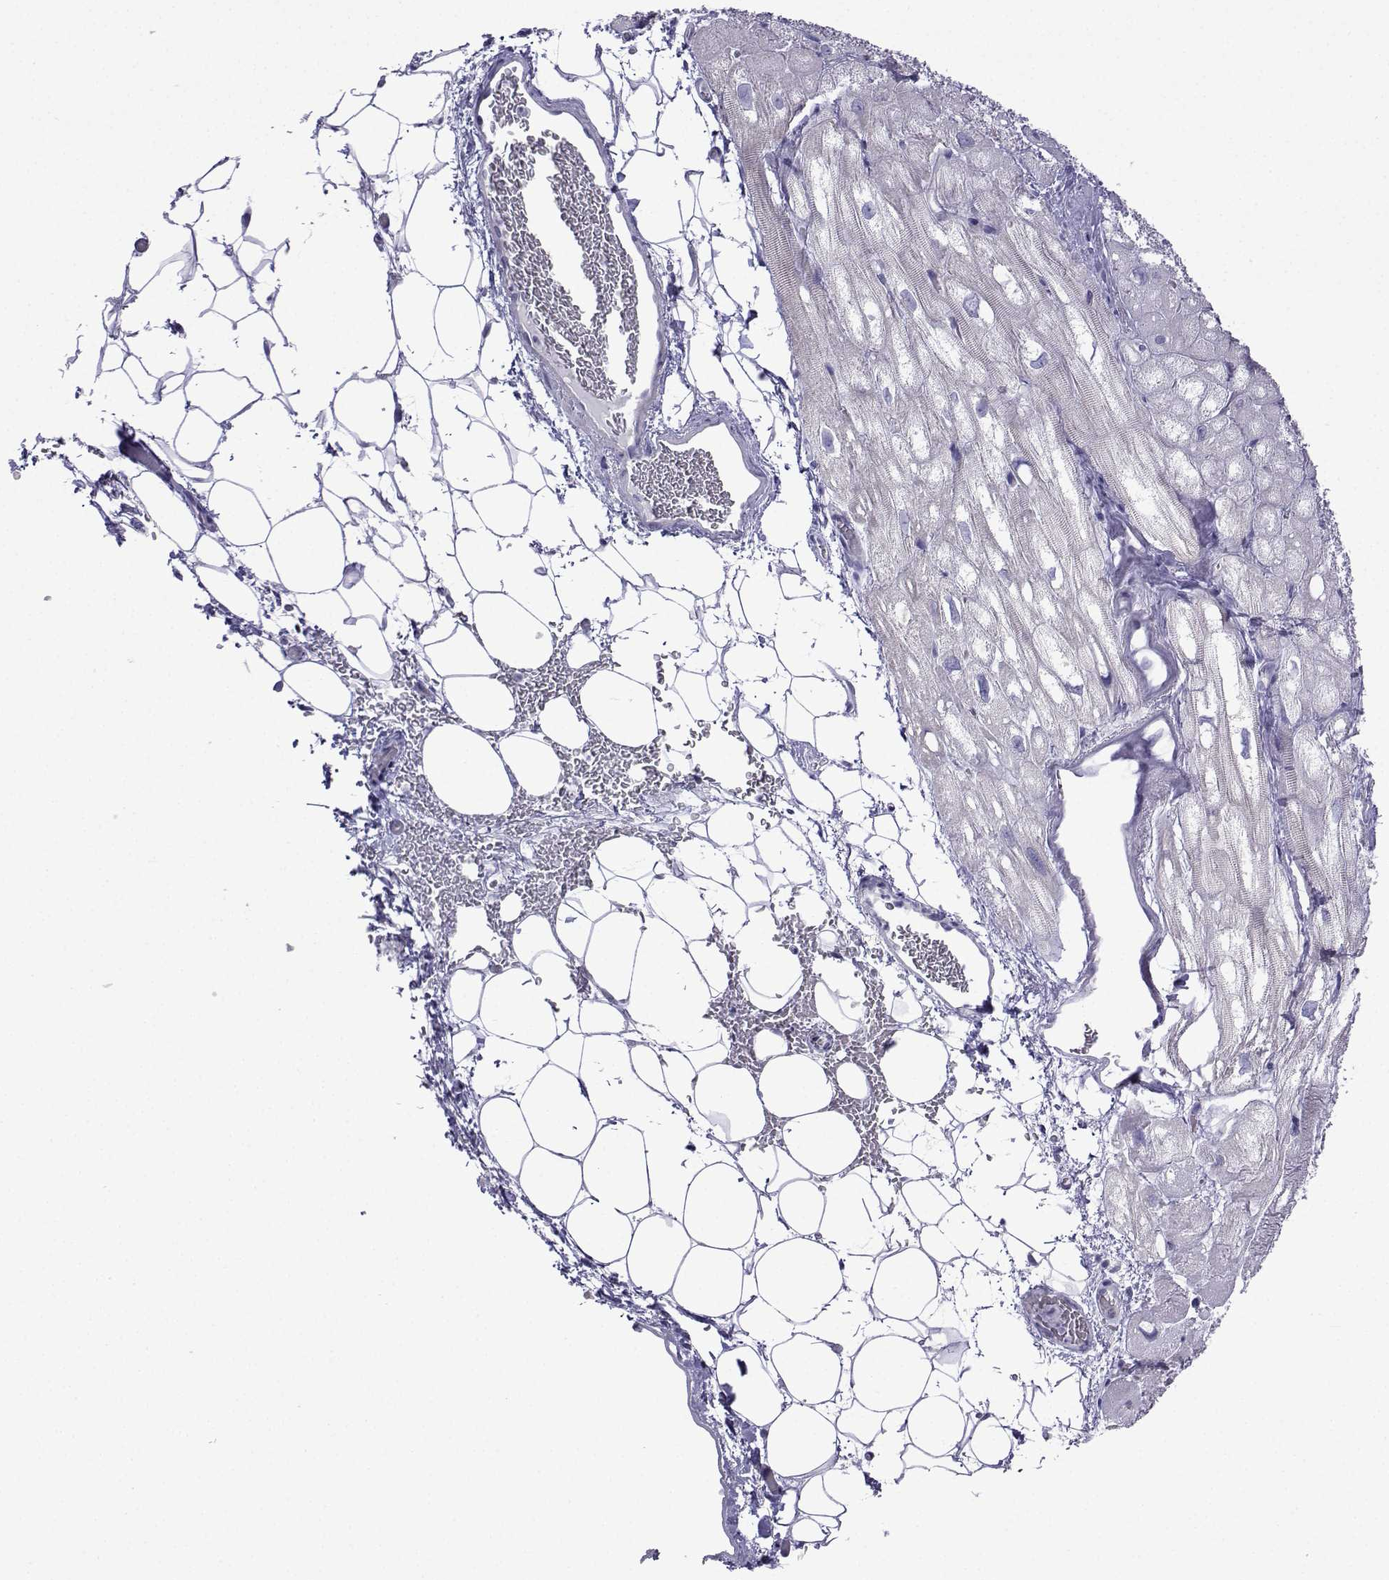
{"staining": {"intensity": "negative", "quantity": "none", "location": "none"}, "tissue": "heart muscle", "cell_type": "Cardiomyocytes", "image_type": "normal", "snomed": [{"axis": "morphology", "description": "Normal tissue, NOS"}, {"axis": "topography", "description": "Heart"}], "caption": "Heart muscle was stained to show a protein in brown. There is no significant expression in cardiomyocytes.", "gene": "CFAP70", "patient": {"sex": "male", "age": 61}}